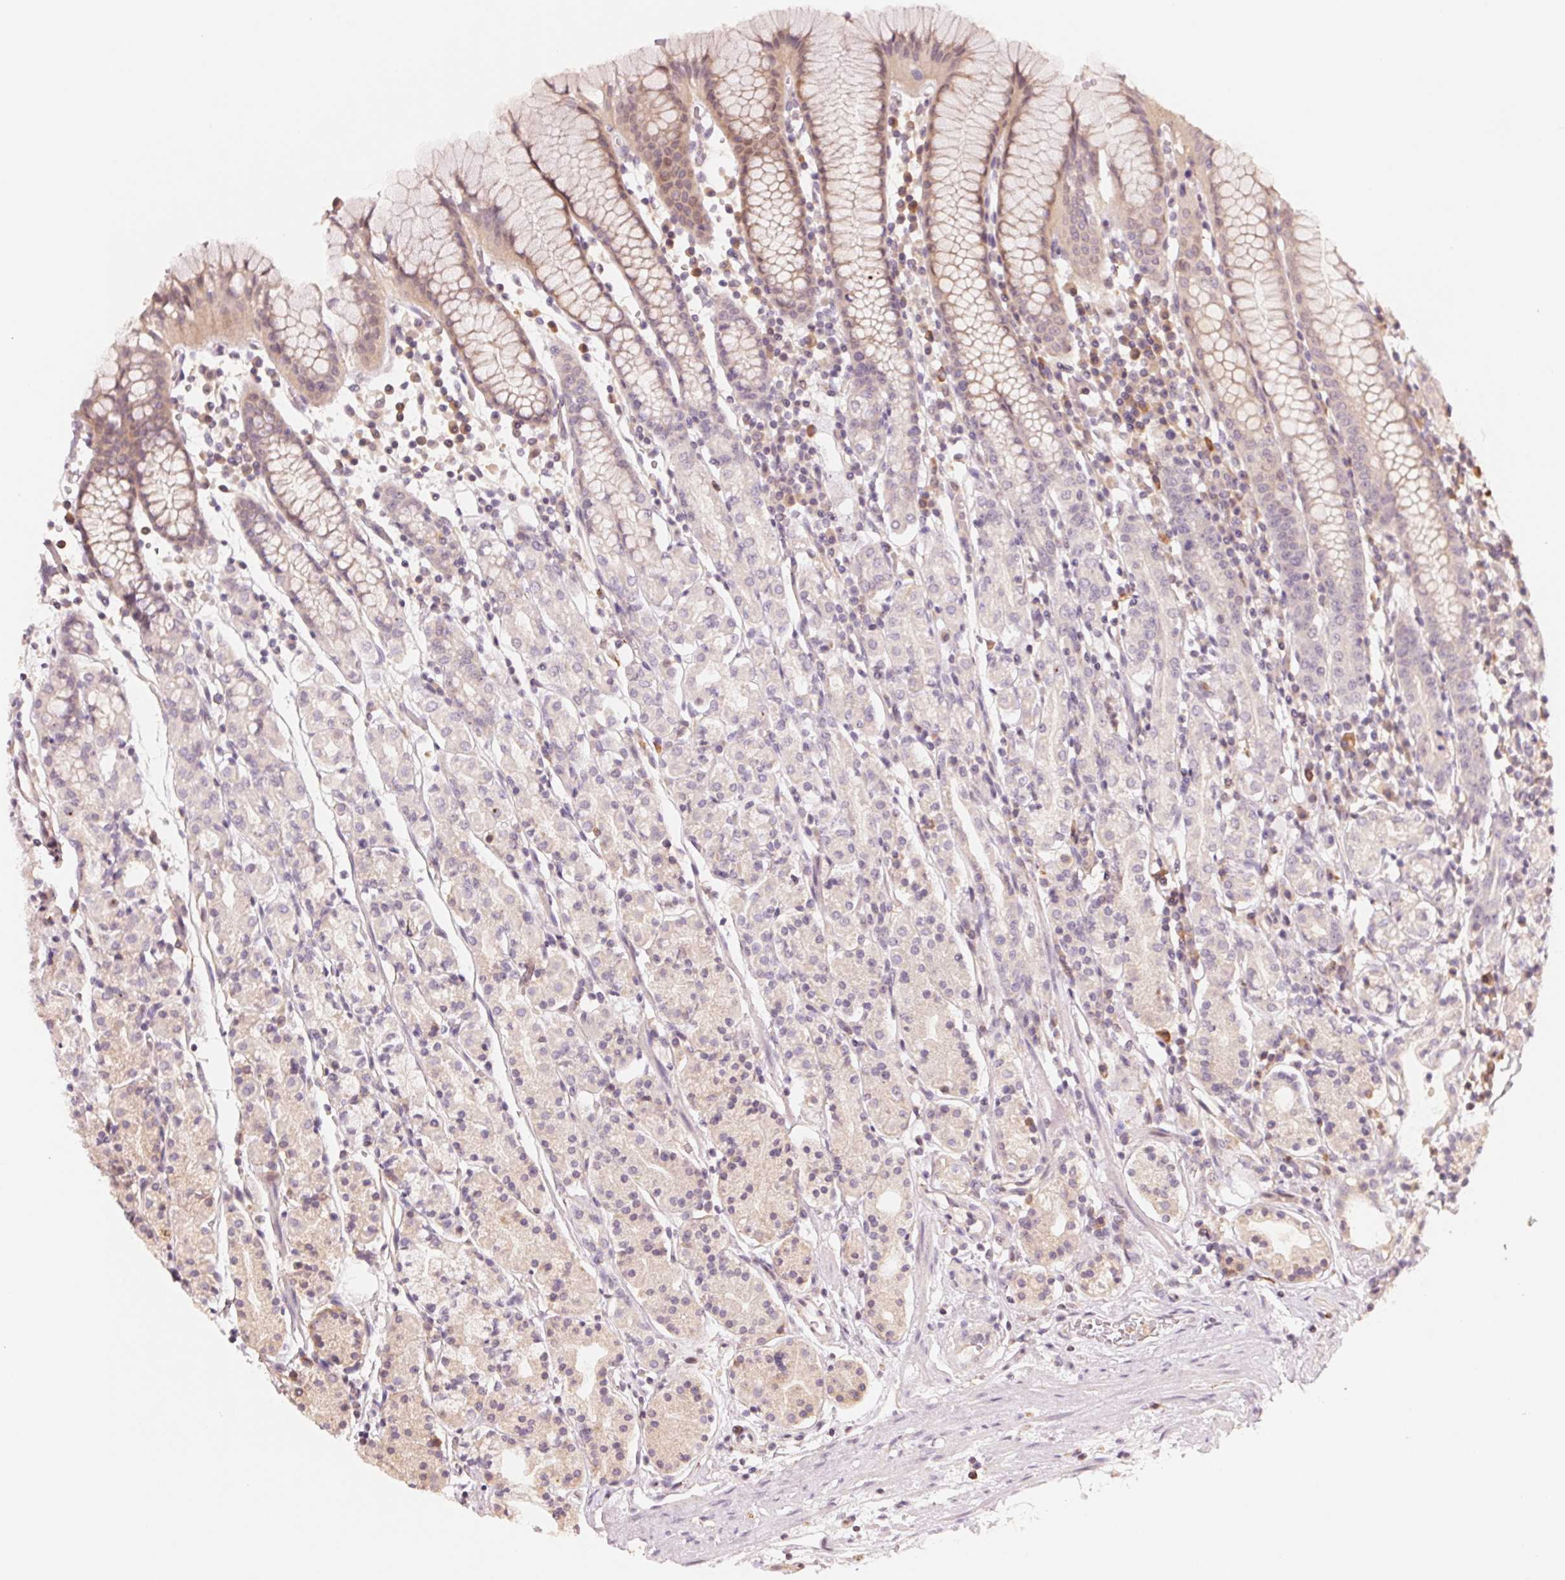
{"staining": {"intensity": "moderate", "quantity": "25%-75%", "location": "cytoplasmic/membranous"}, "tissue": "stomach", "cell_type": "Glandular cells", "image_type": "normal", "snomed": [{"axis": "morphology", "description": "Normal tissue, NOS"}, {"axis": "topography", "description": "Stomach, upper"}, {"axis": "topography", "description": "Stomach"}], "caption": "Protein expression analysis of normal human stomach reveals moderate cytoplasmic/membranous expression in about 25%-75% of glandular cells.", "gene": "PRKN", "patient": {"sex": "male", "age": 62}}